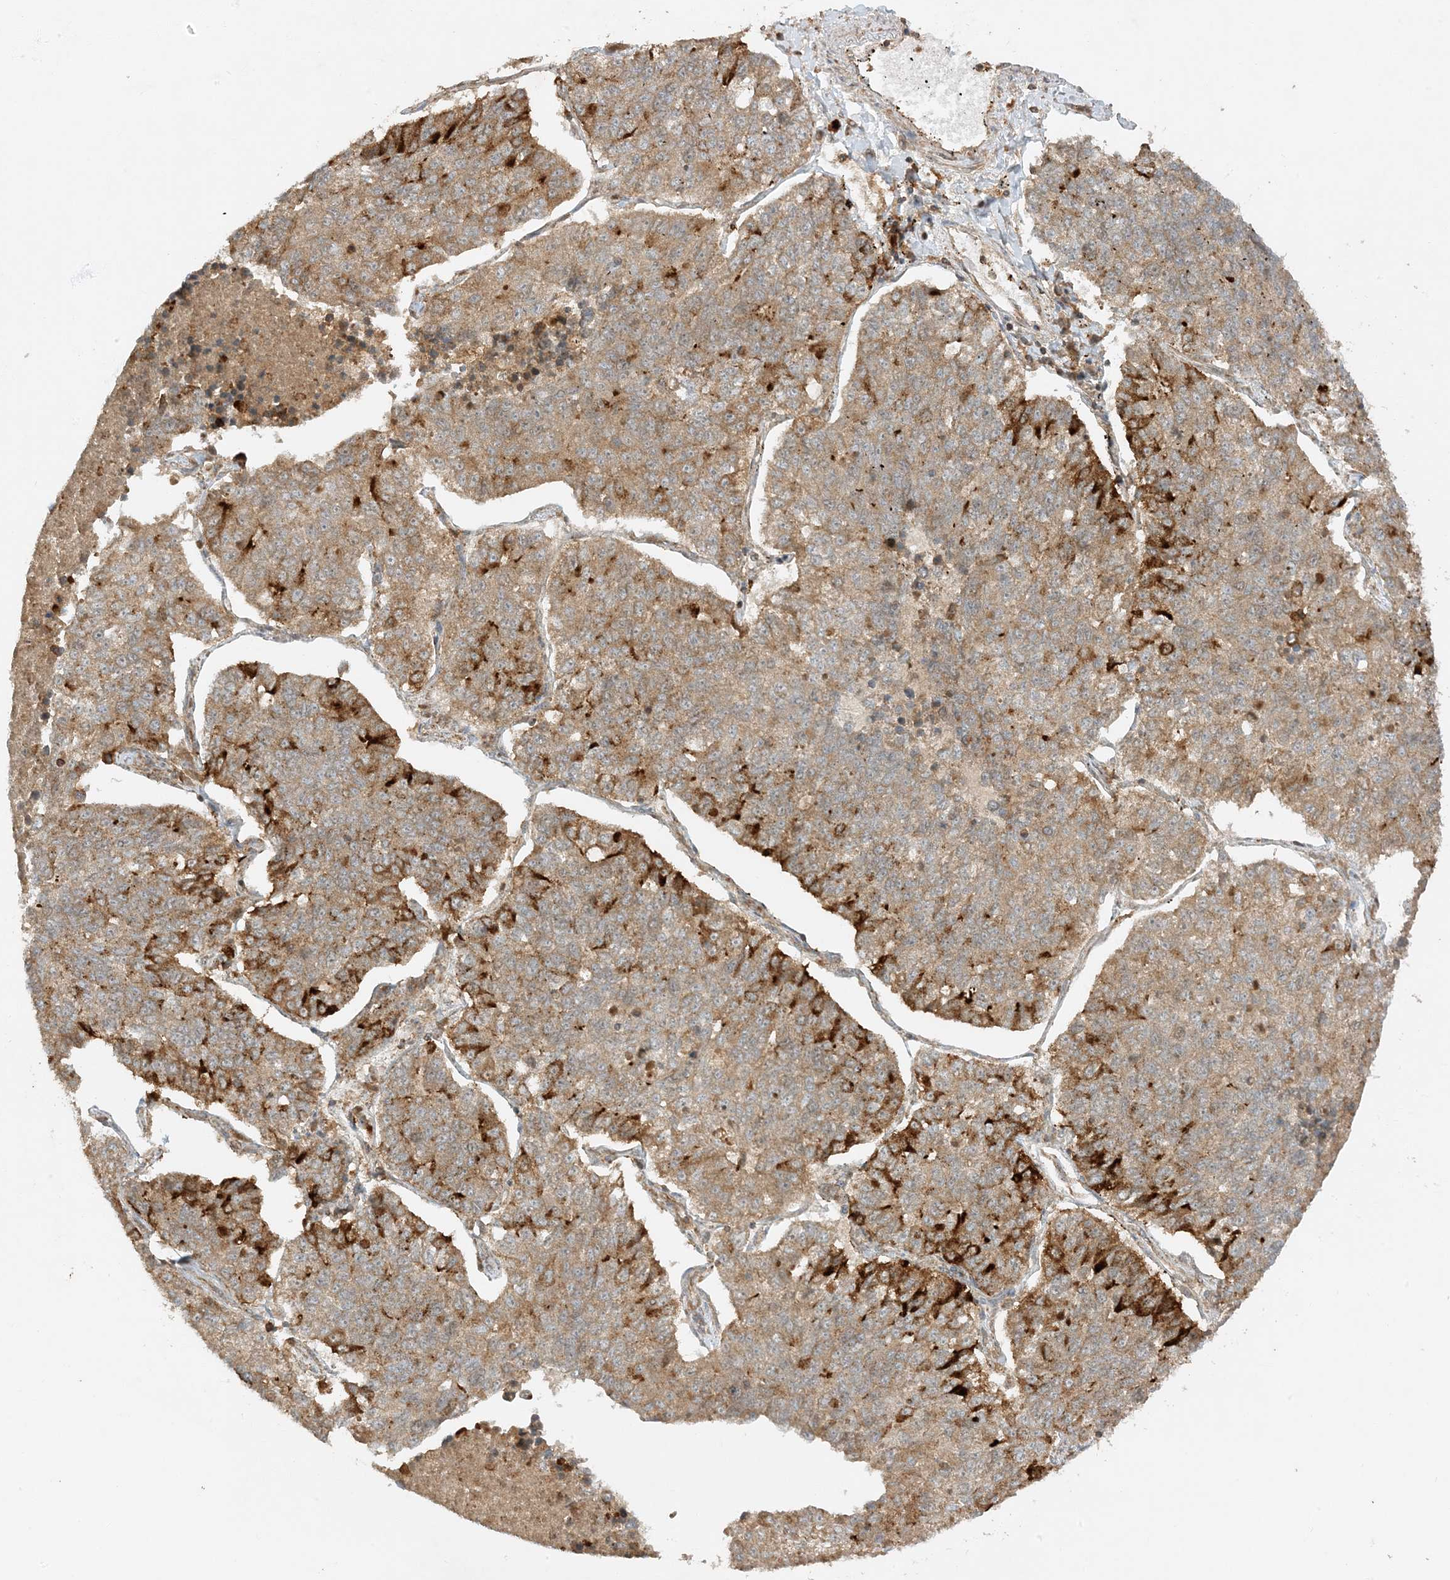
{"staining": {"intensity": "strong", "quantity": "<25%", "location": "cytoplasmic/membranous"}, "tissue": "lung cancer", "cell_type": "Tumor cells", "image_type": "cancer", "snomed": [{"axis": "morphology", "description": "Adenocarcinoma, NOS"}, {"axis": "topography", "description": "Lung"}], "caption": "This histopathology image shows IHC staining of human lung cancer, with medium strong cytoplasmic/membranous positivity in about <25% of tumor cells.", "gene": "XRN1", "patient": {"sex": "male", "age": 49}}